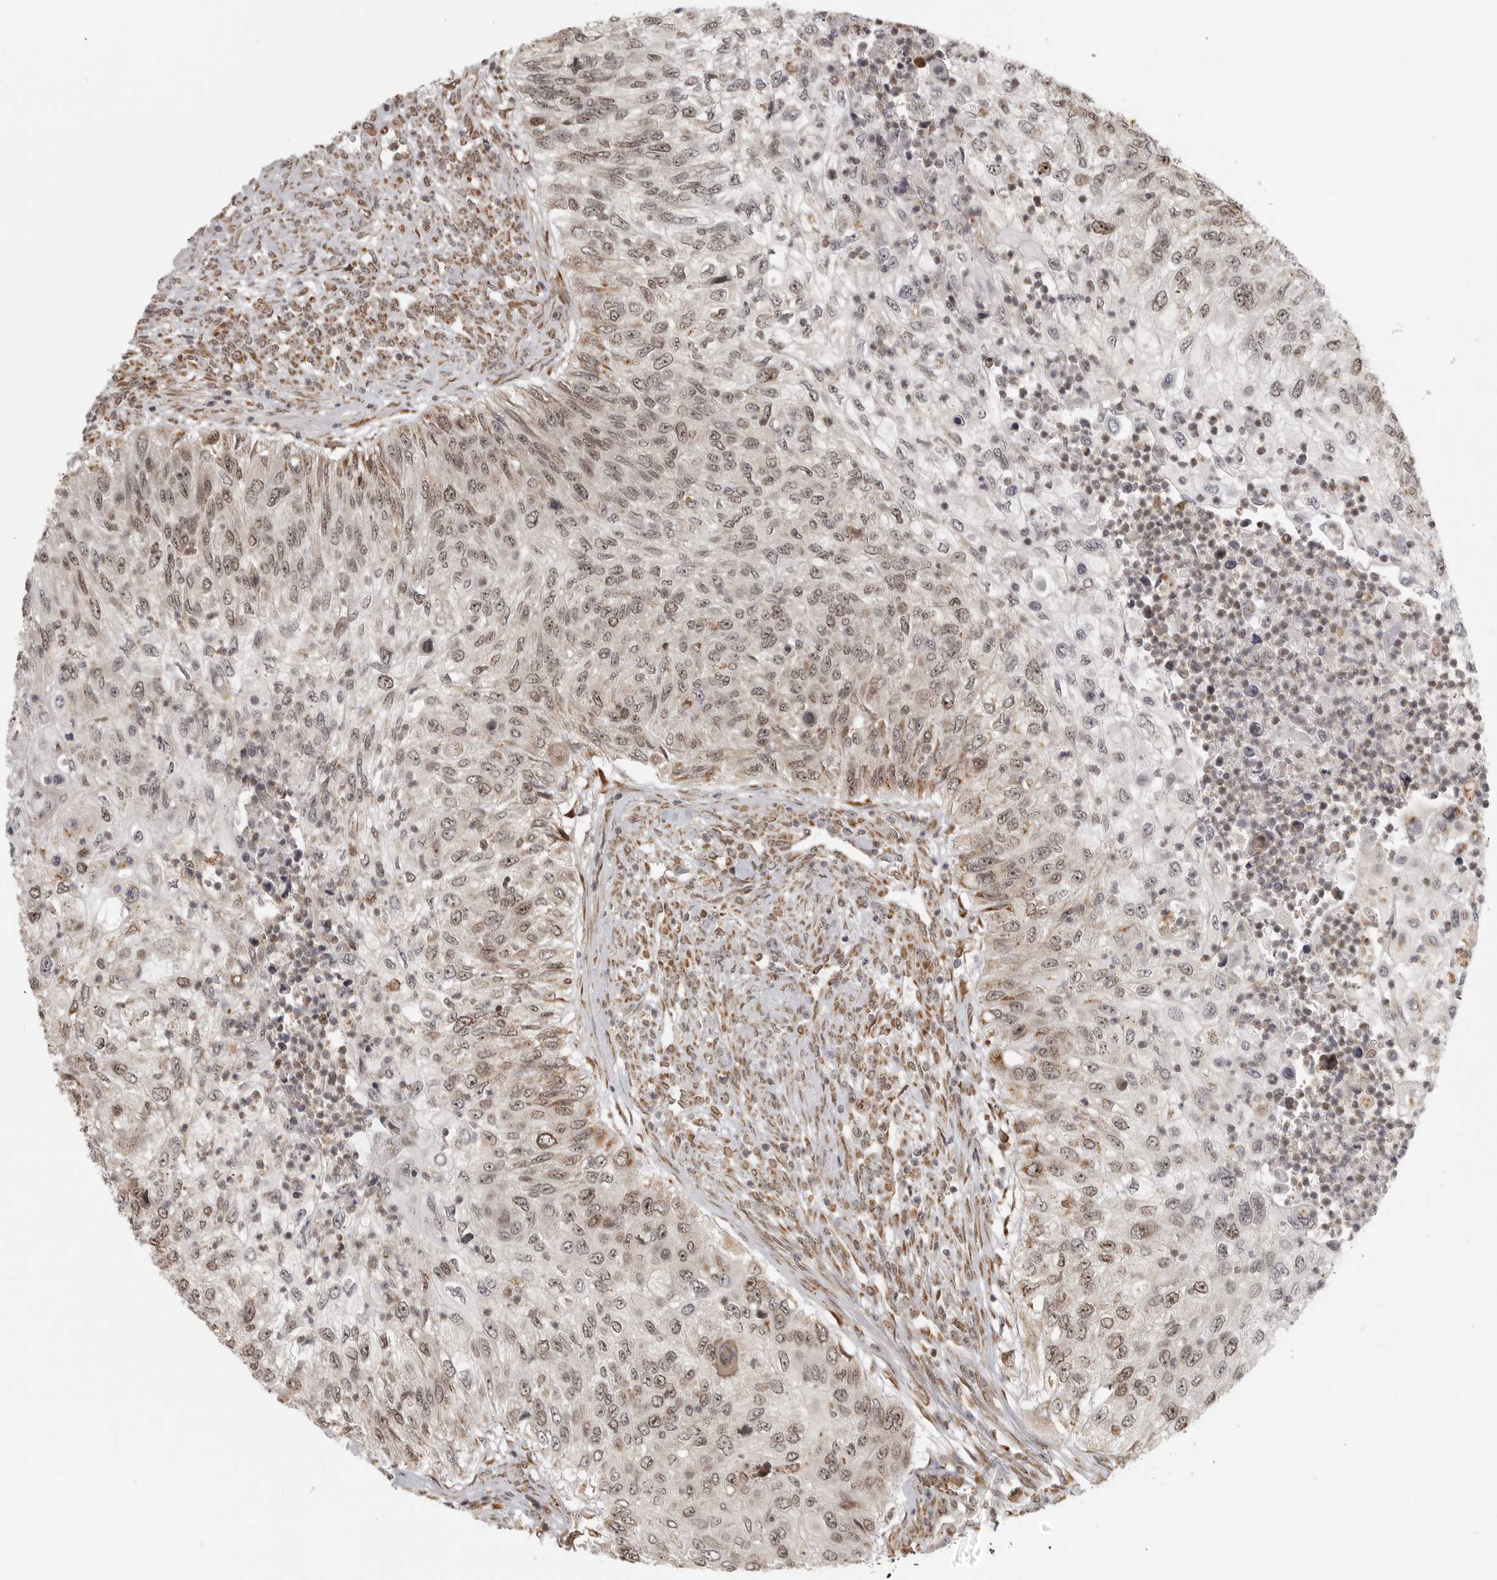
{"staining": {"intensity": "weak", "quantity": ">75%", "location": "nuclear"}, "tissue": "urothelial cancer", "cell_type": "Tumor cells", "image_type": "cancer", "snomed": [{"axis": "morphology", "description": "Urothelial carcinoma, High grade"}, {"axis": "topography", "description": "Urinary bladder"}], "caption": "Protein staining displays weak nuclear positivity in about >75% of tumor cells in urothelial cancer.", "gene": "ISG20L2", "patient": {"sex": "female", "age": 60}}